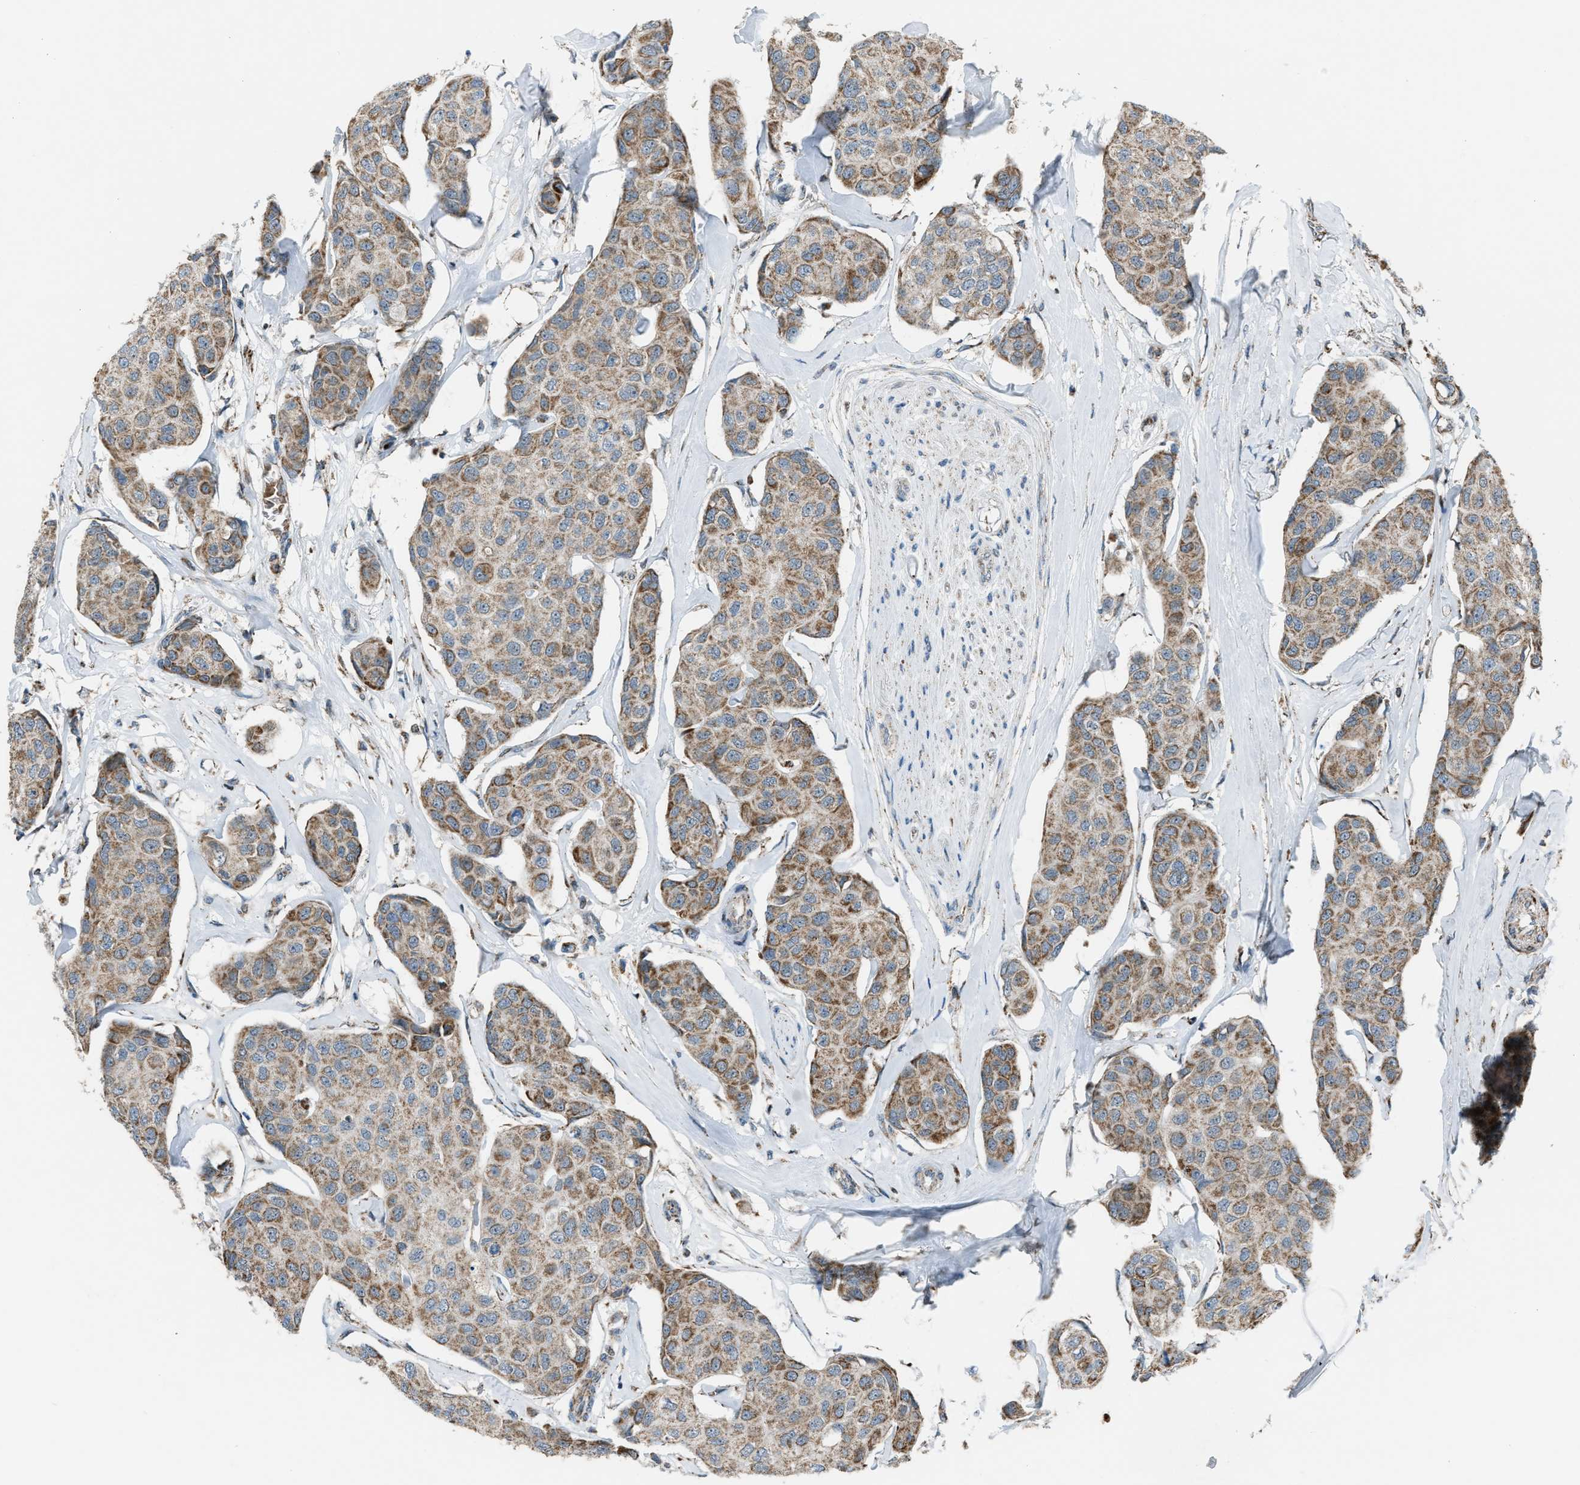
{"staining": {"intensity": "moderate", "quantity": ">75%", "location": "cytoplasmic/membranous"}, "tissue": "breast cancer", "cell_type": "Tumor cells", "image_type": "cancer", "snomed": [{"axis": "morphology", "description": "Duct carcinoma"}, {"axis": "topography", "description": "Breast"}], "caption": "Immunohistochemistry photomicrograph of neoplastic tissue: human intraductal carcinoma (breast) stained using immunohistochemistry (IHC) displays medium levels of moderate protein expression localized specifically in the cytoplasmic/membranous of tumor cells, appearing as a cytoplasmic/membranous brown color.", "gene": "CHN2", "patient": {"sex": "female", "age": 80}}